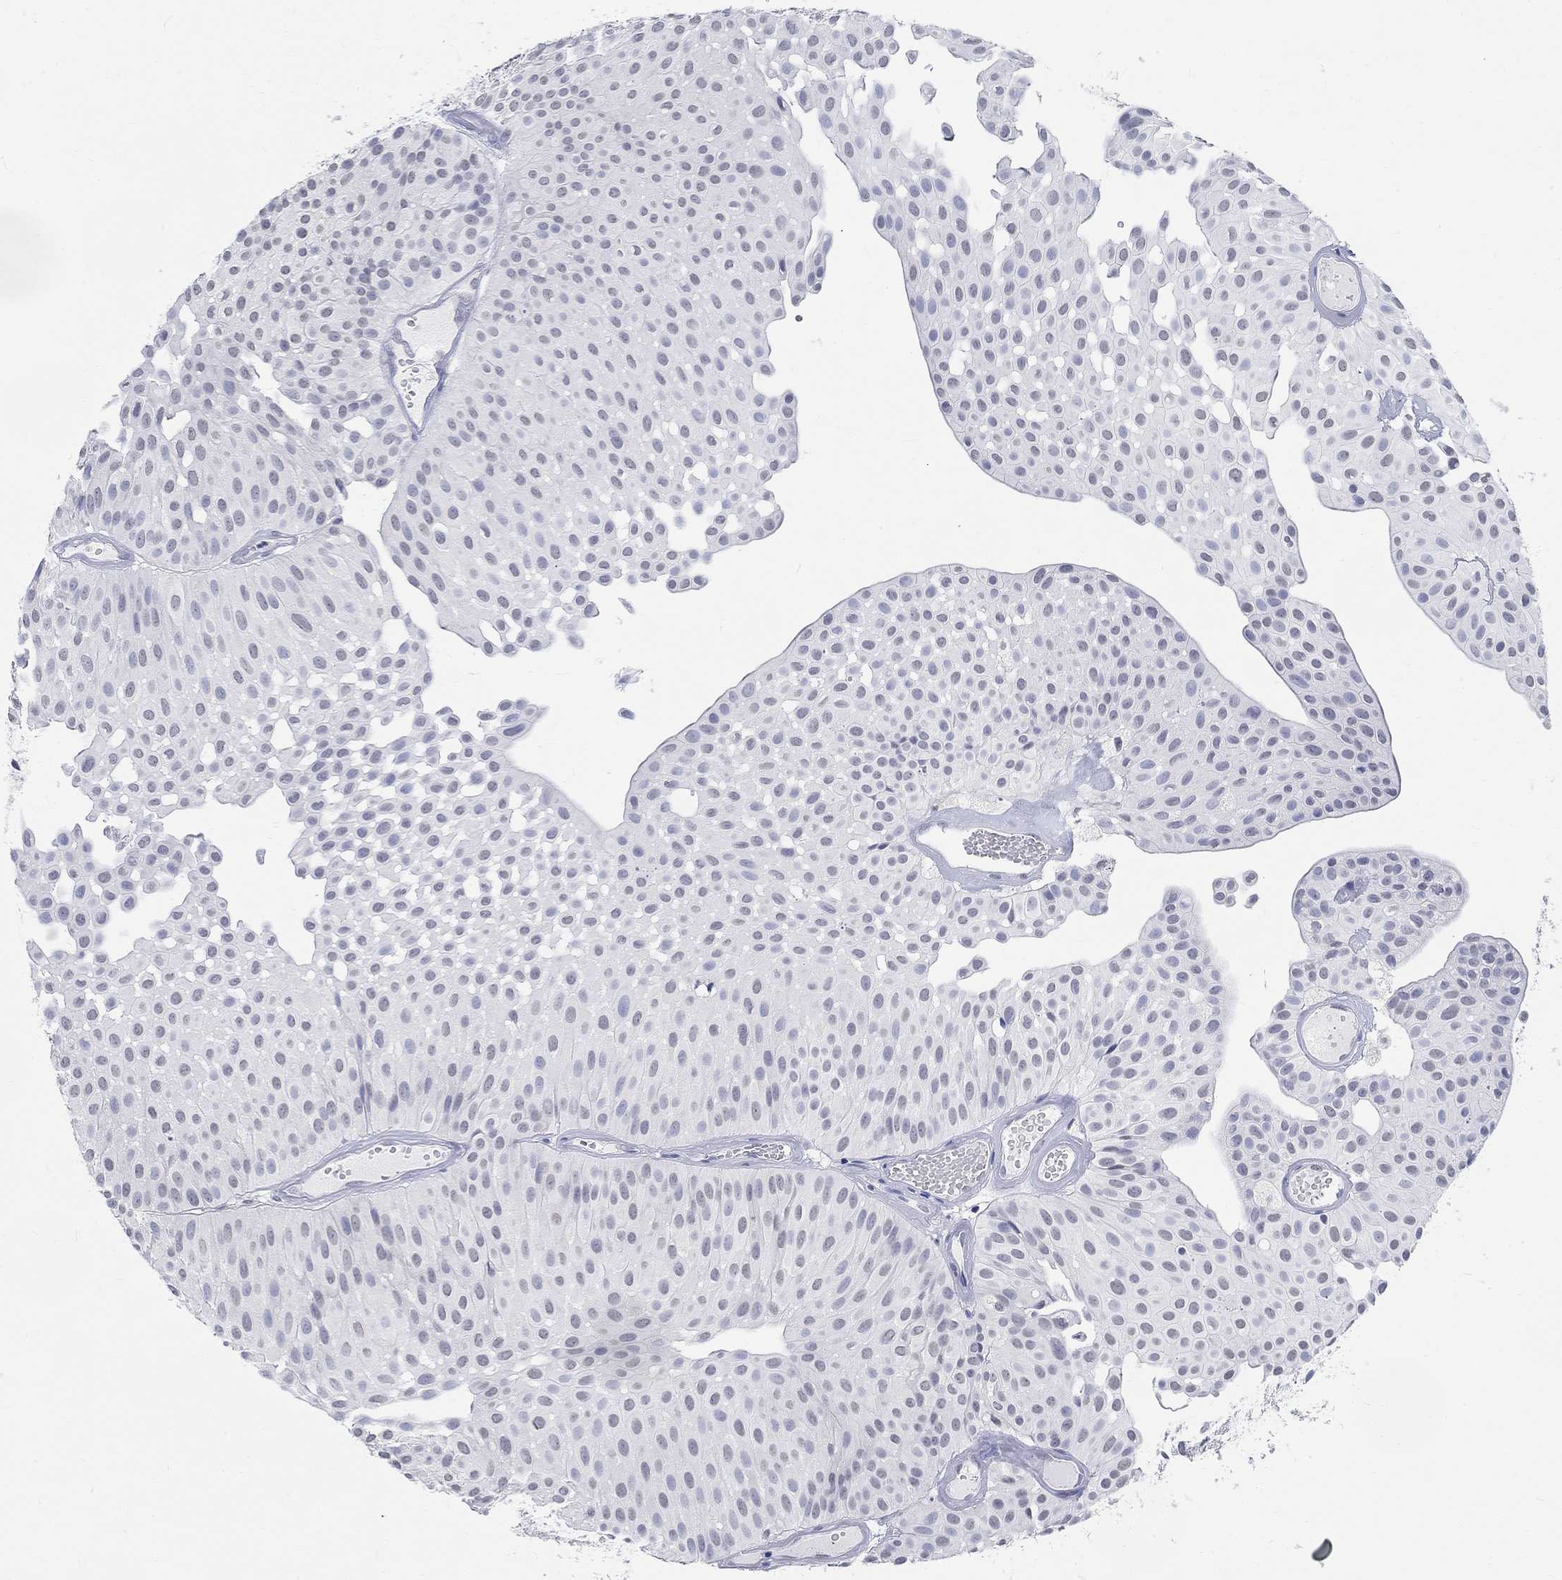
{"staining": {"intensity": "negative", "quantity": "none", "location": "none"}, "tissue": "urothelial cancer", "cell_type": "Tumor cells", "image_type": "cancer", "snomed": [{"axis": "morphology", "description": "Urothelial carcinoma, Low grade"}, {"axis": "topography", "description": "Urinary bladder"}], "caption": "Photomicrograph shows no significant protein staining in tumor cells of urothelial cancer.", "gene": "ANKS1B", "patient": {"sex": "male", "age": 64}}